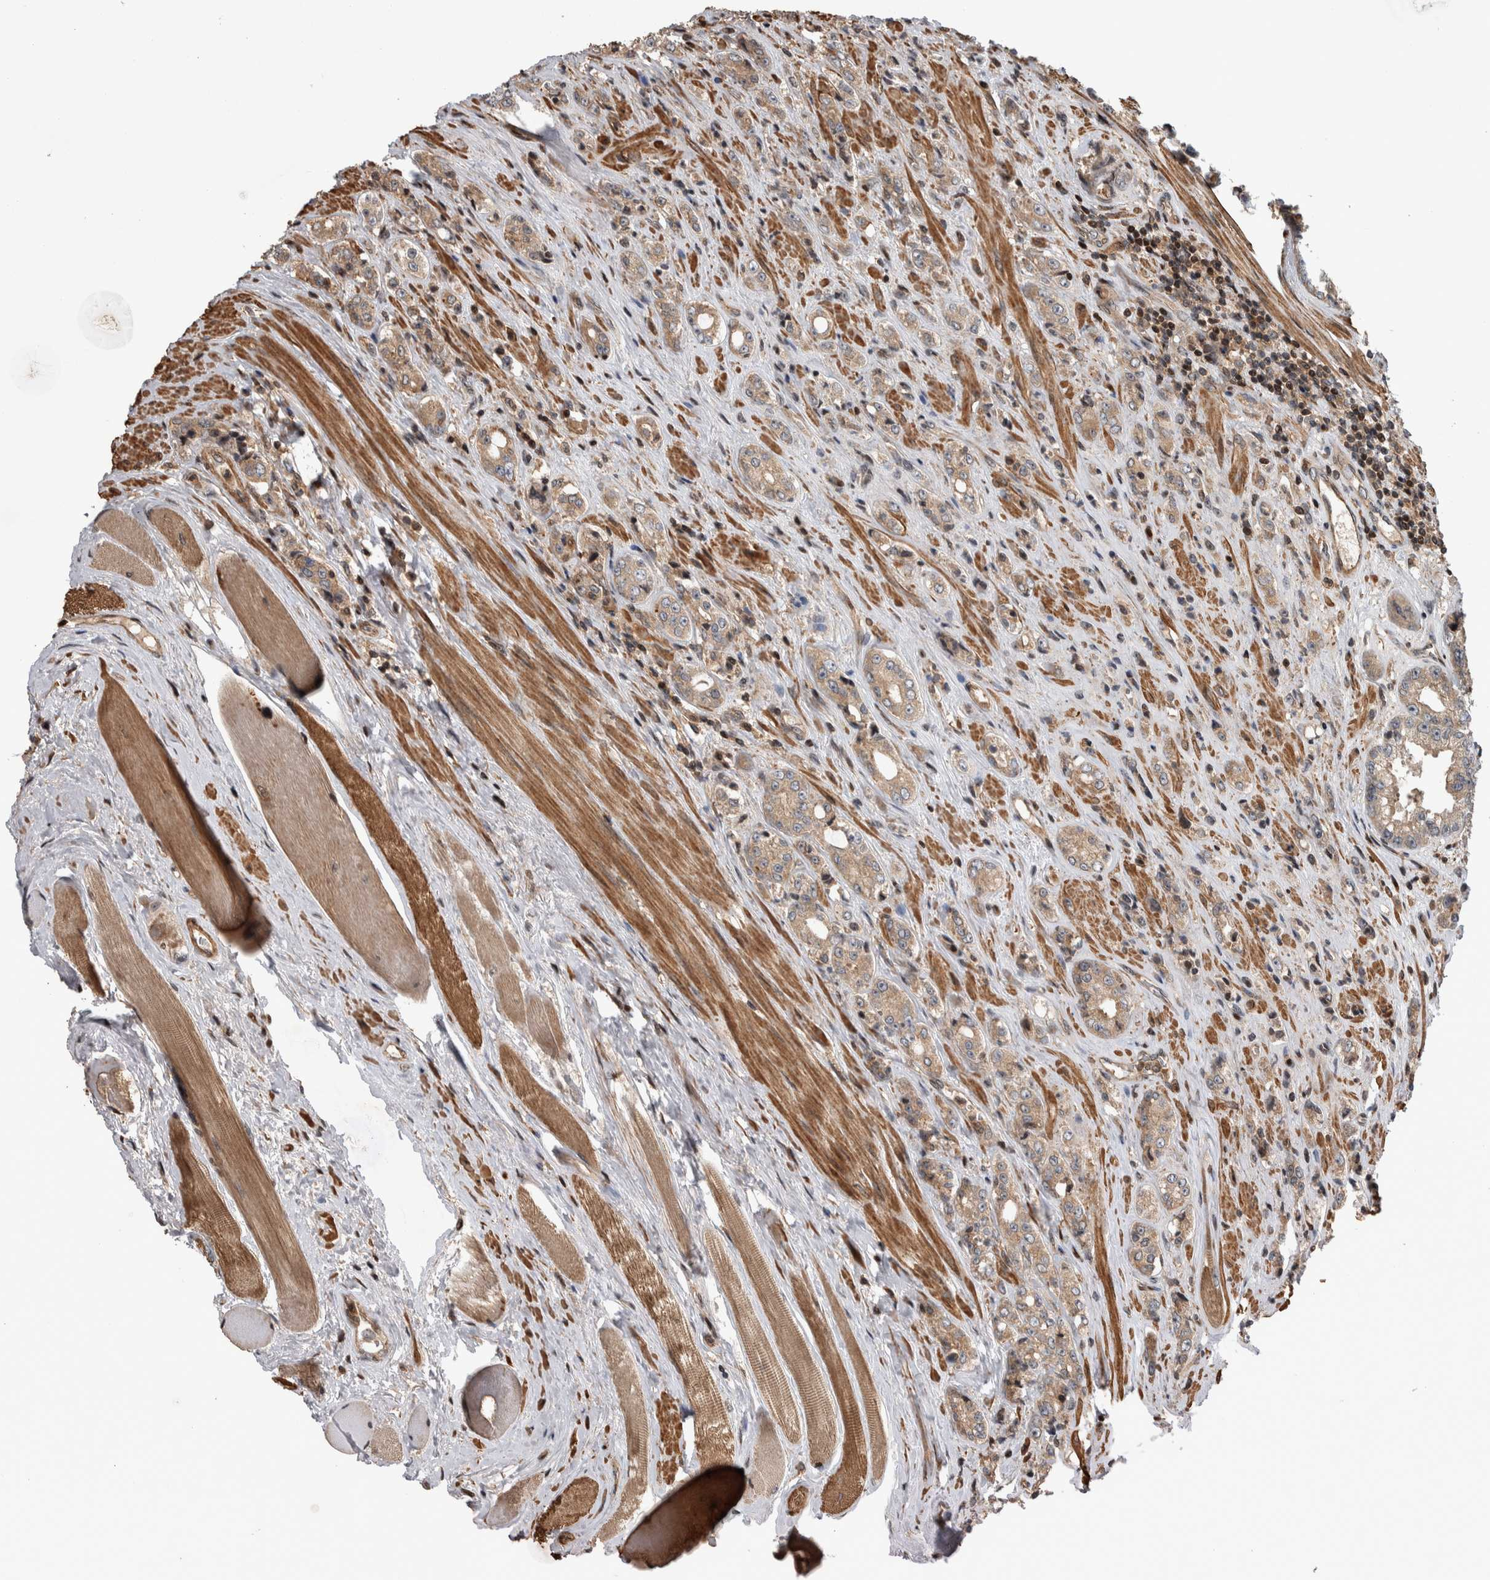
{"staining": {"intensity": "weak", "quantity": ">75%", "location": "cytoplasmic/membranous"}, "tissue": "prostate cancer", "cell_type": "Tumor cells", "image_type": "cancer", "snomed": [{"axis": "morphology", "description": "Adenocarcinoma, High grade"}, {"axis": "topography", "description": "Prostate"}], "caption": "Immunohistochemistry (IHC) staining of prostate cancer, which shows low levels of weak cytoplasmic/membranous staining in approximately >75% of tumor cells indicating weak cytoplasmic/membranous protein staining. The staining was performed using DAB (3,3'-diaminobenzidine) (brown) for protein detection and nuclei were counterstained in hematoxylin (blue).", "gene": "ARFGEF1", "patient": {"sex": "male", "age": 61}}